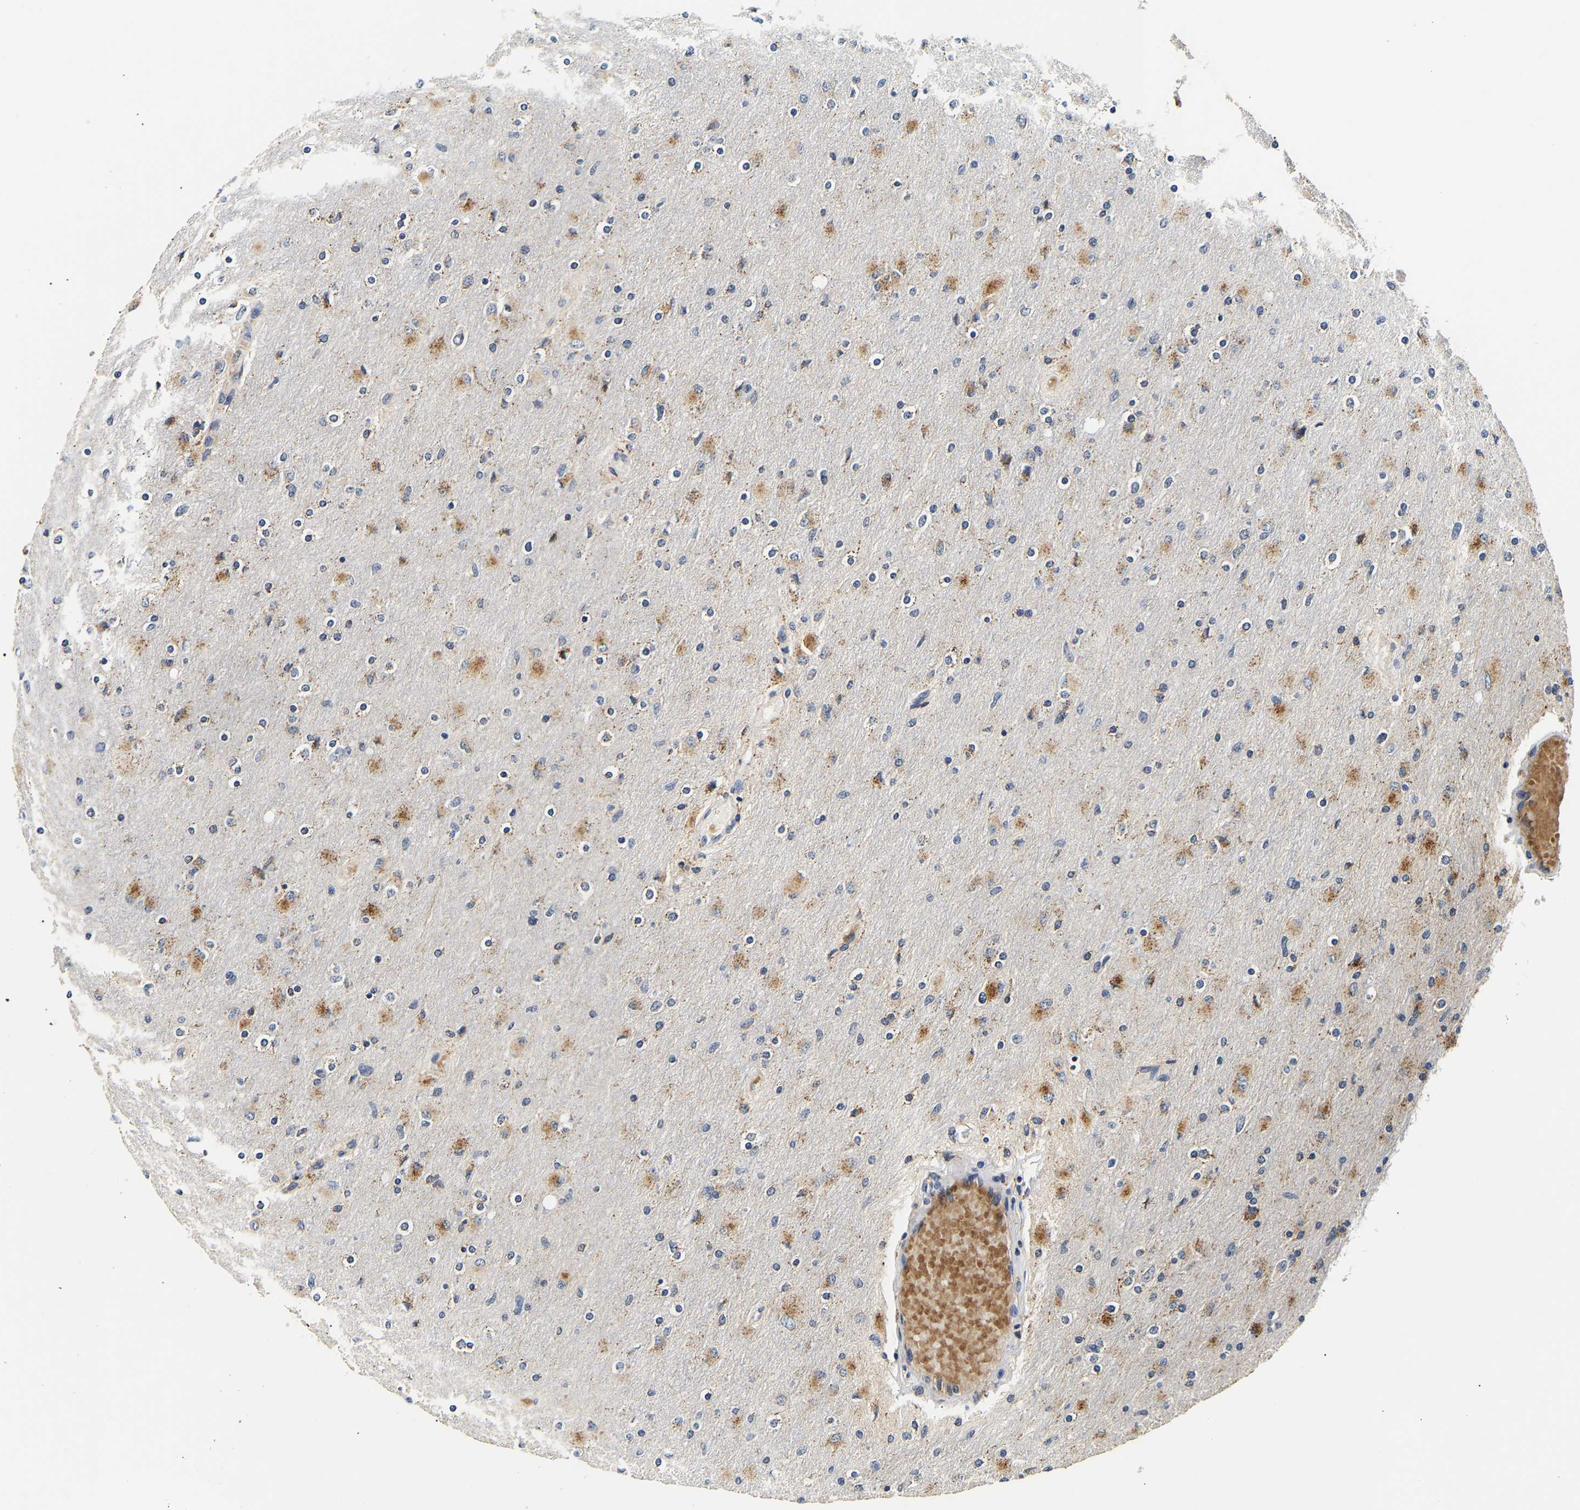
{"staining": {"intensity": "moderate", "quantity": "25%-75%", "location": "cytoplasmic/membranous"}, "tissue": "glioma", "cell_type": "Tumor cells", "image_type": "cancer", "snomed": [{"axis": "morphology", "description": "Glioma, malignant, High grade"}, {"axis": "topography", "description": "Cerebral cortex"}], "caption": "Brown immunohistochemical staining in human glioma reveals moderate cytoplasmic/membranous positivity in approximately 25%-75% of tumor cells.", "gene": "SMU1", "patient": {"sex": "female", "age": 36}}